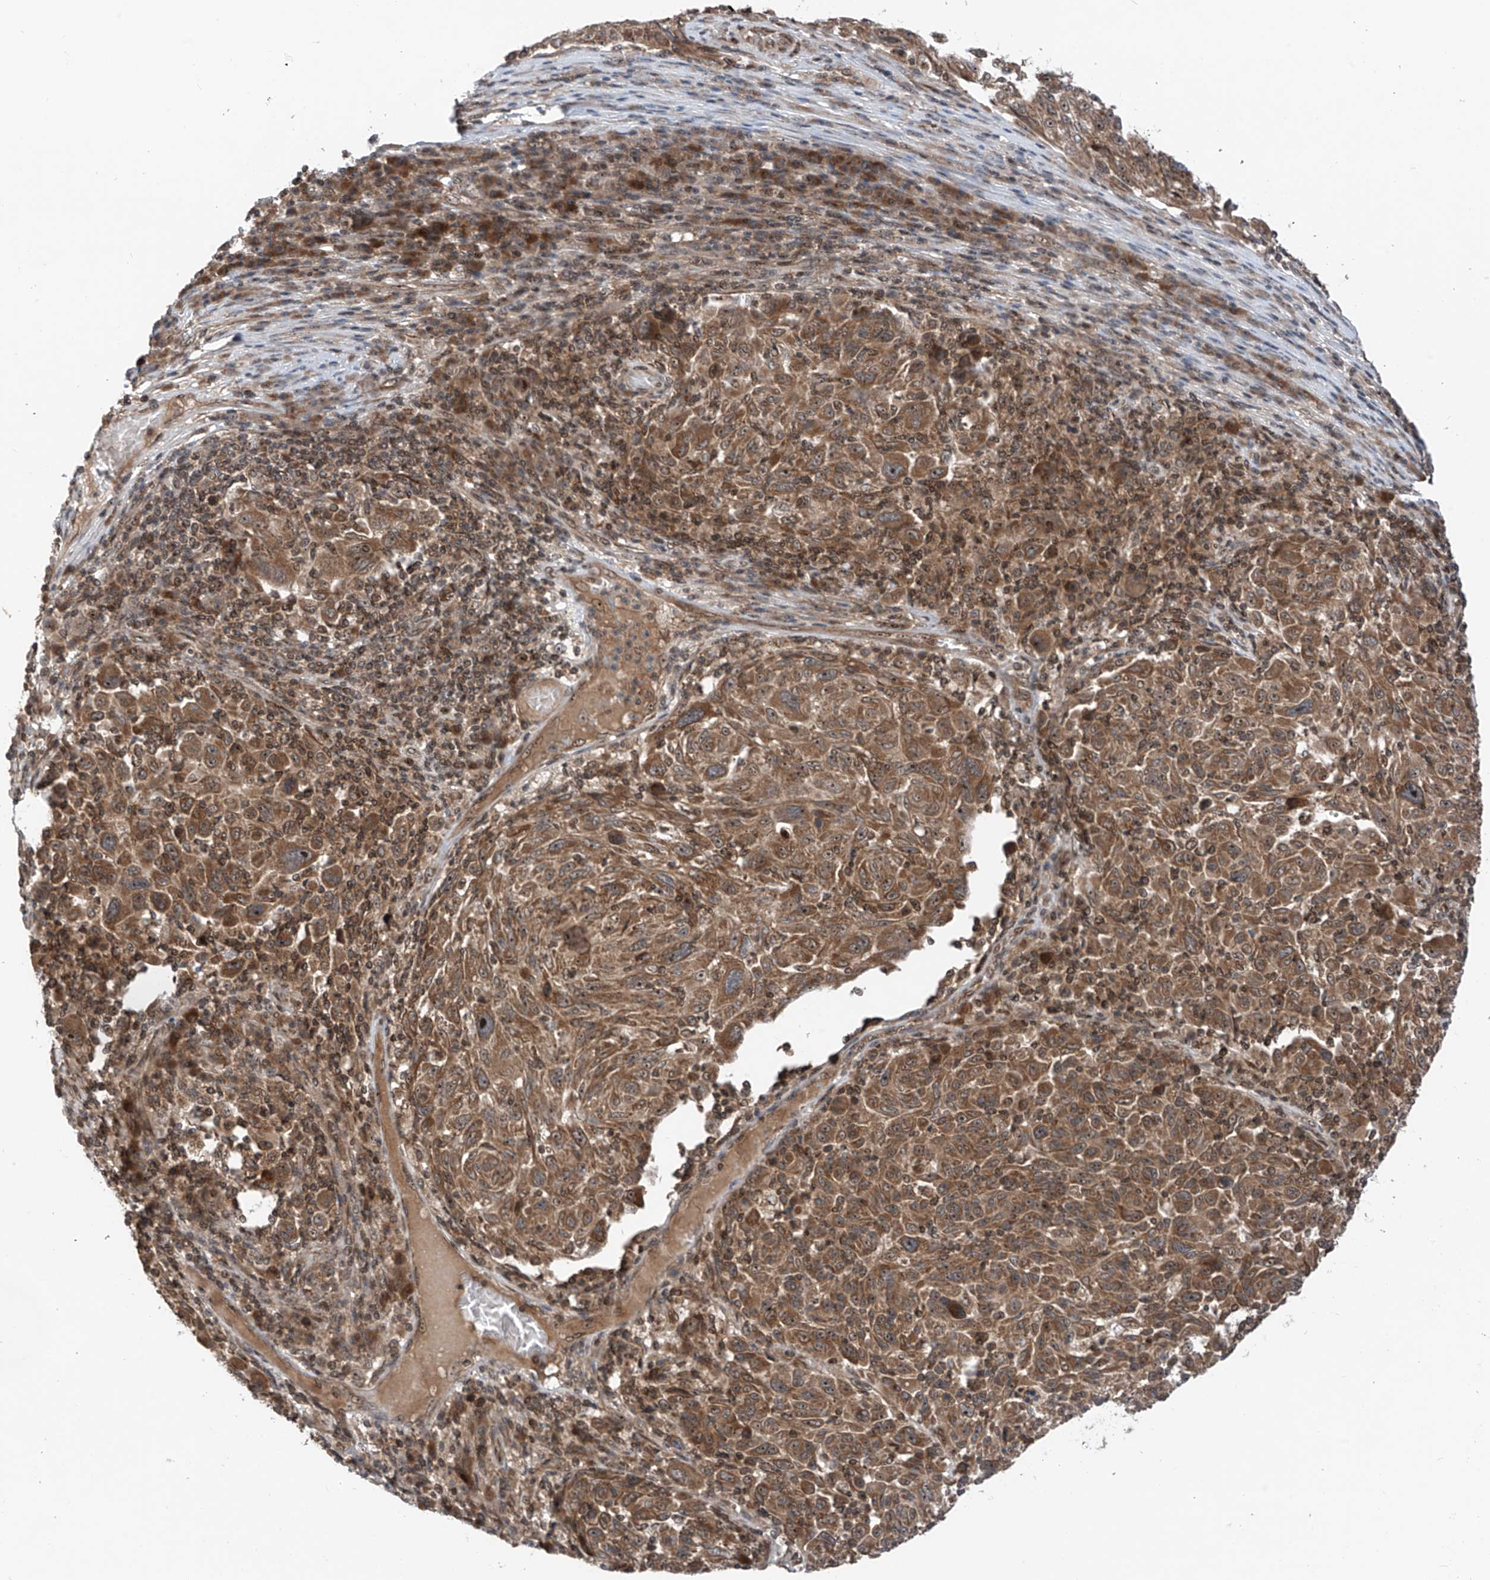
{"staining": {"intensity": "moderate", "quantity": ">75%", "location": "cytoplasmic/membranous,nuclear"}, "tissue": "melanoma", "cell_type": "Tumor cells", "image_type": "cancer", "snomed": [{"axis": "morphology", "description": "Malignant melanoma, NOS"}, {"axis": "topography", "description": "Skin"}], "caption": "Protein positivity by IHC shows moderate cytoplasmic/membranous and nuclear expression in about >75% of tumor cells in malignant melanoma.", "gene": "C1orf131", "patient": {"sex": "male", "age": 53}}